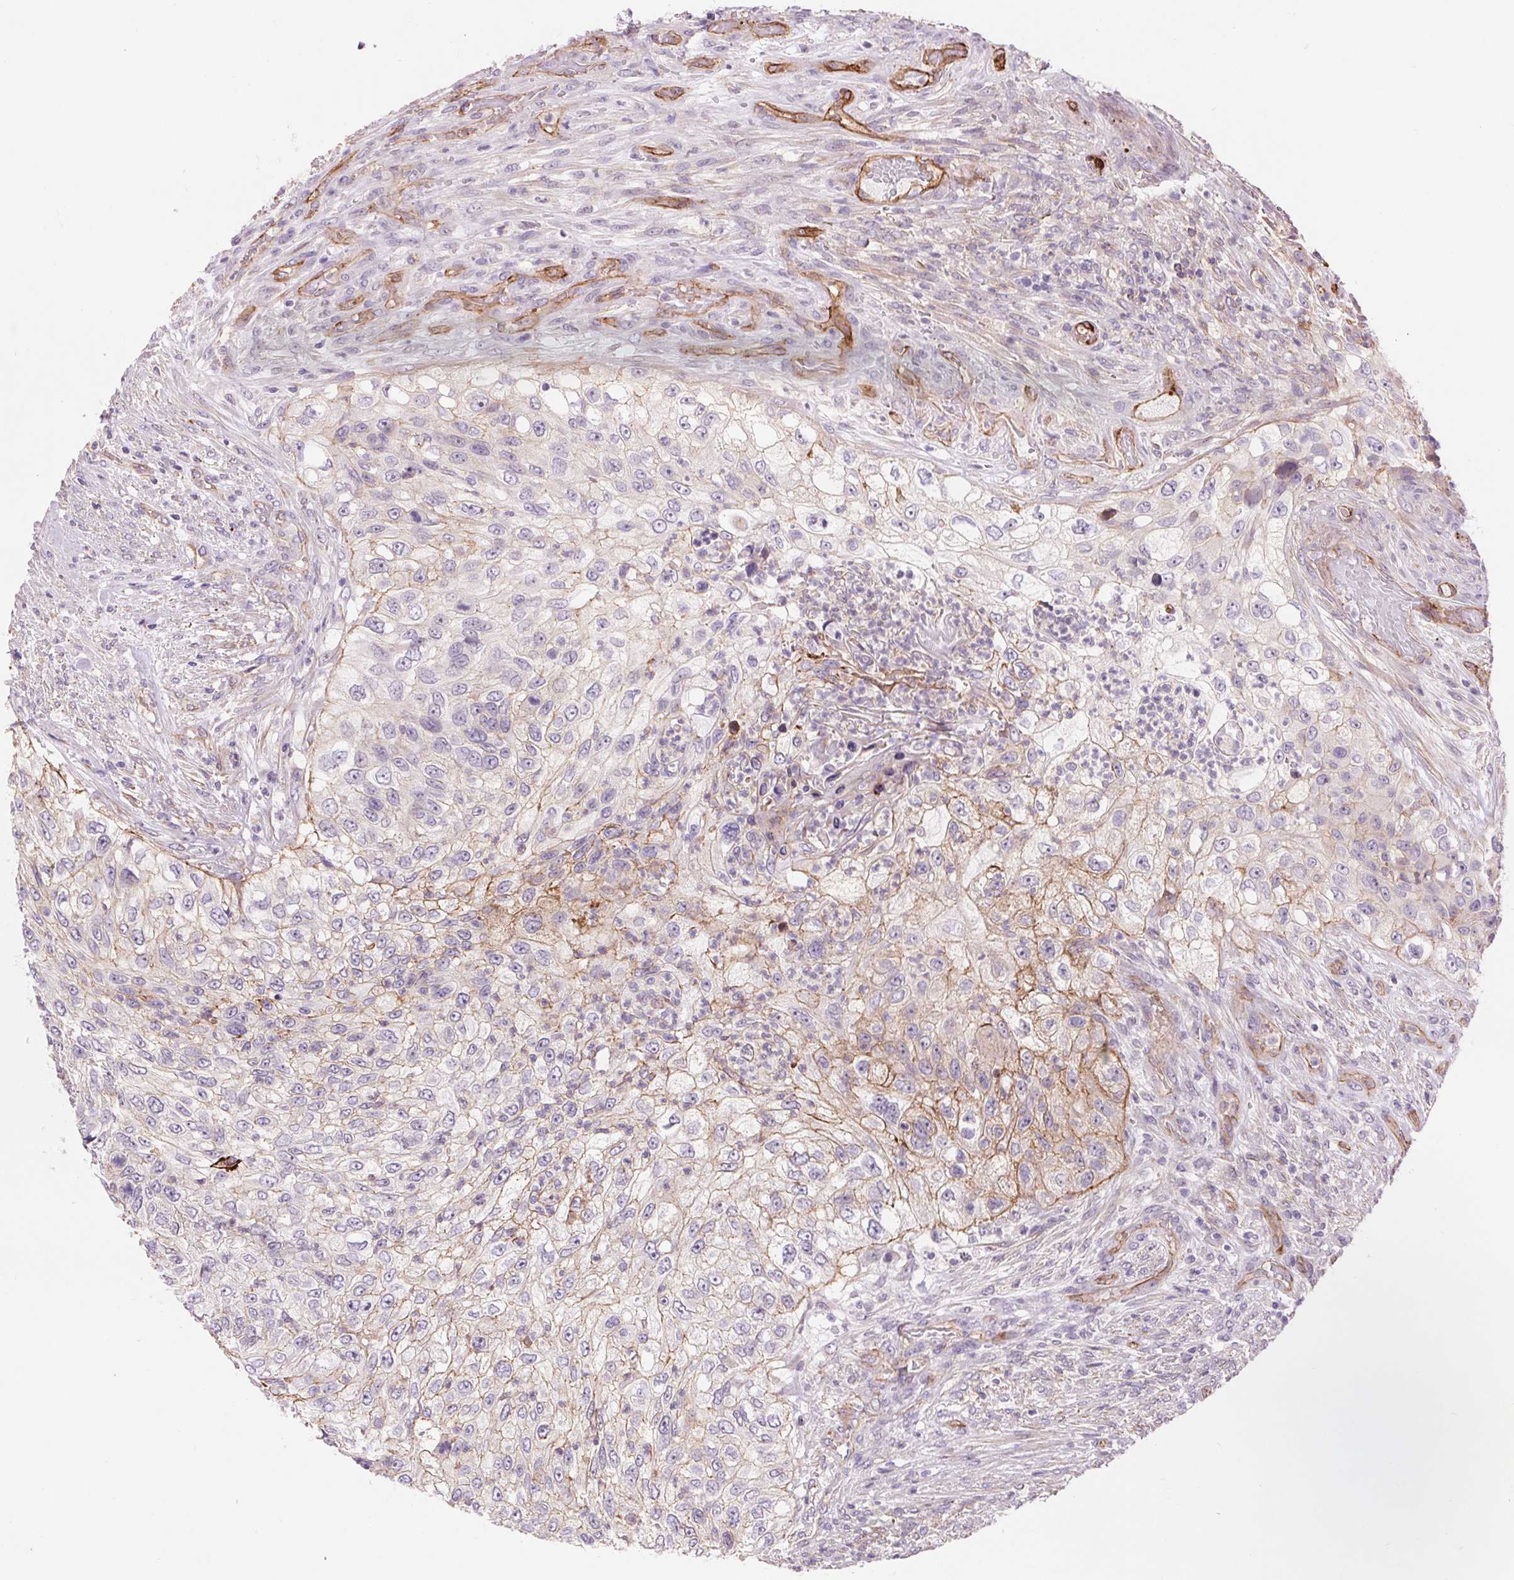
{"staining": {"intensity": "weak", "quantity": "<25%", "location": "cytoplasmic/membranous"}, "tissue": "urothelial cancer", "cell_type": "Tumor cells", "image_type": "cancer", "snomed": [{"axis": "morphology", "description": "Urothelial carcinoma, High grade"}, {"axis": "topography", "description": "Urinary bladder"}], "caption": "Urothelial carcinoma (high-grade) stained for a protein using IHC exhibits no expression tumor cells.", "gene": "DIXDC1", "patient": {"sex": "female", "age": 60}}